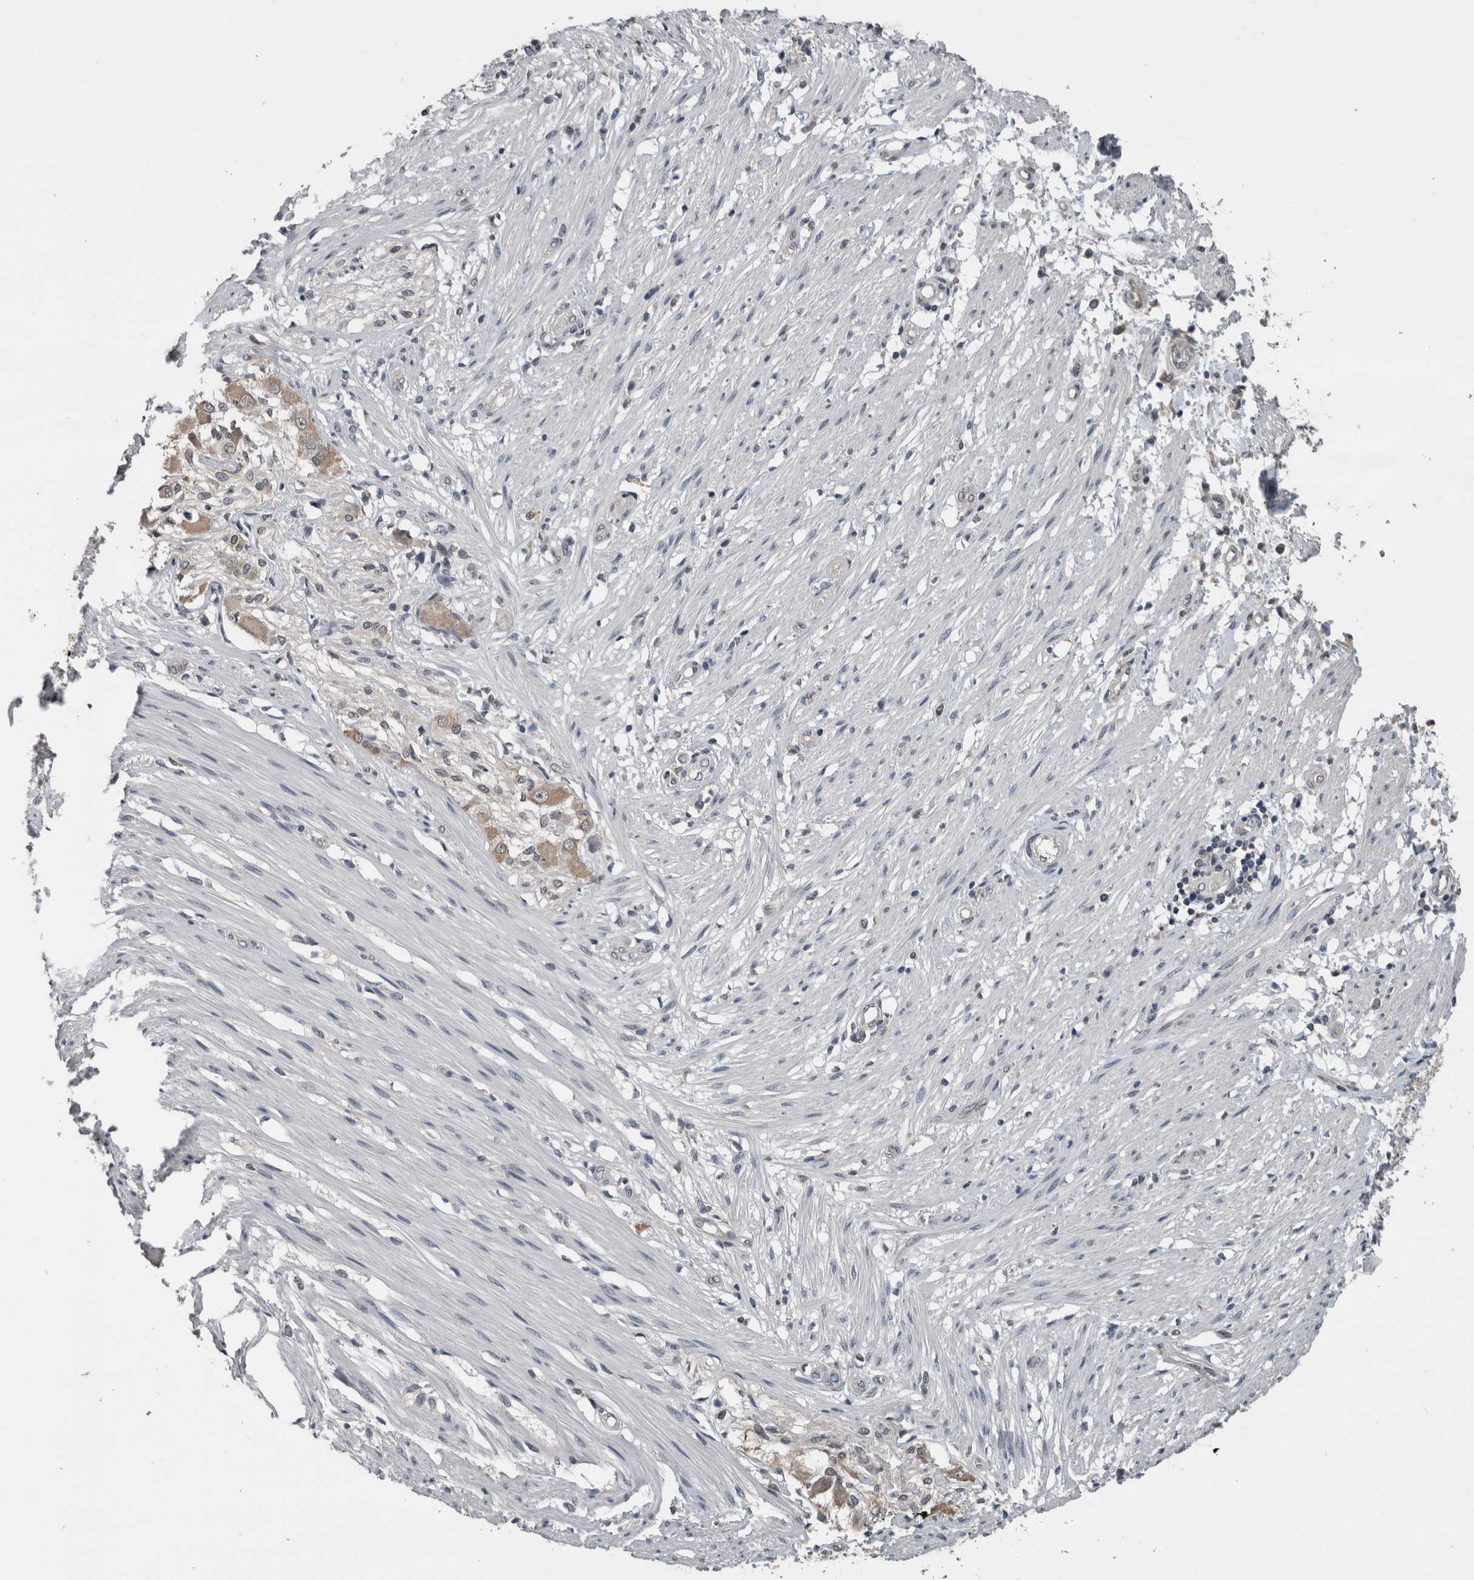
{"staining": {"intensity": "negative", "quantity": "none", "location": "none"}, "tissue": "smooth muscle", "cell_type": "Smooth muscle cells", "image_type": "normal", "snomed": [{"axis": "morphology", "description": "Normal tissue, NOS"}, {"axis": "morphology", "description": "Adenocarcinoma, NOS"}, {"axis": "topography", "description": "Smooth muscle"}, {"axis": "topography", "description": "Colon"}], "caption": "A micrograph of human smooth muscle is negative for staining in smooth muscle cells. Brightfield microscopy of IHC stained with DAB (brown) and hematoxylin (blue), captured at high magnification.", "gene": "ZBTB21", "patient": {"sex": "male", "age": 14}}